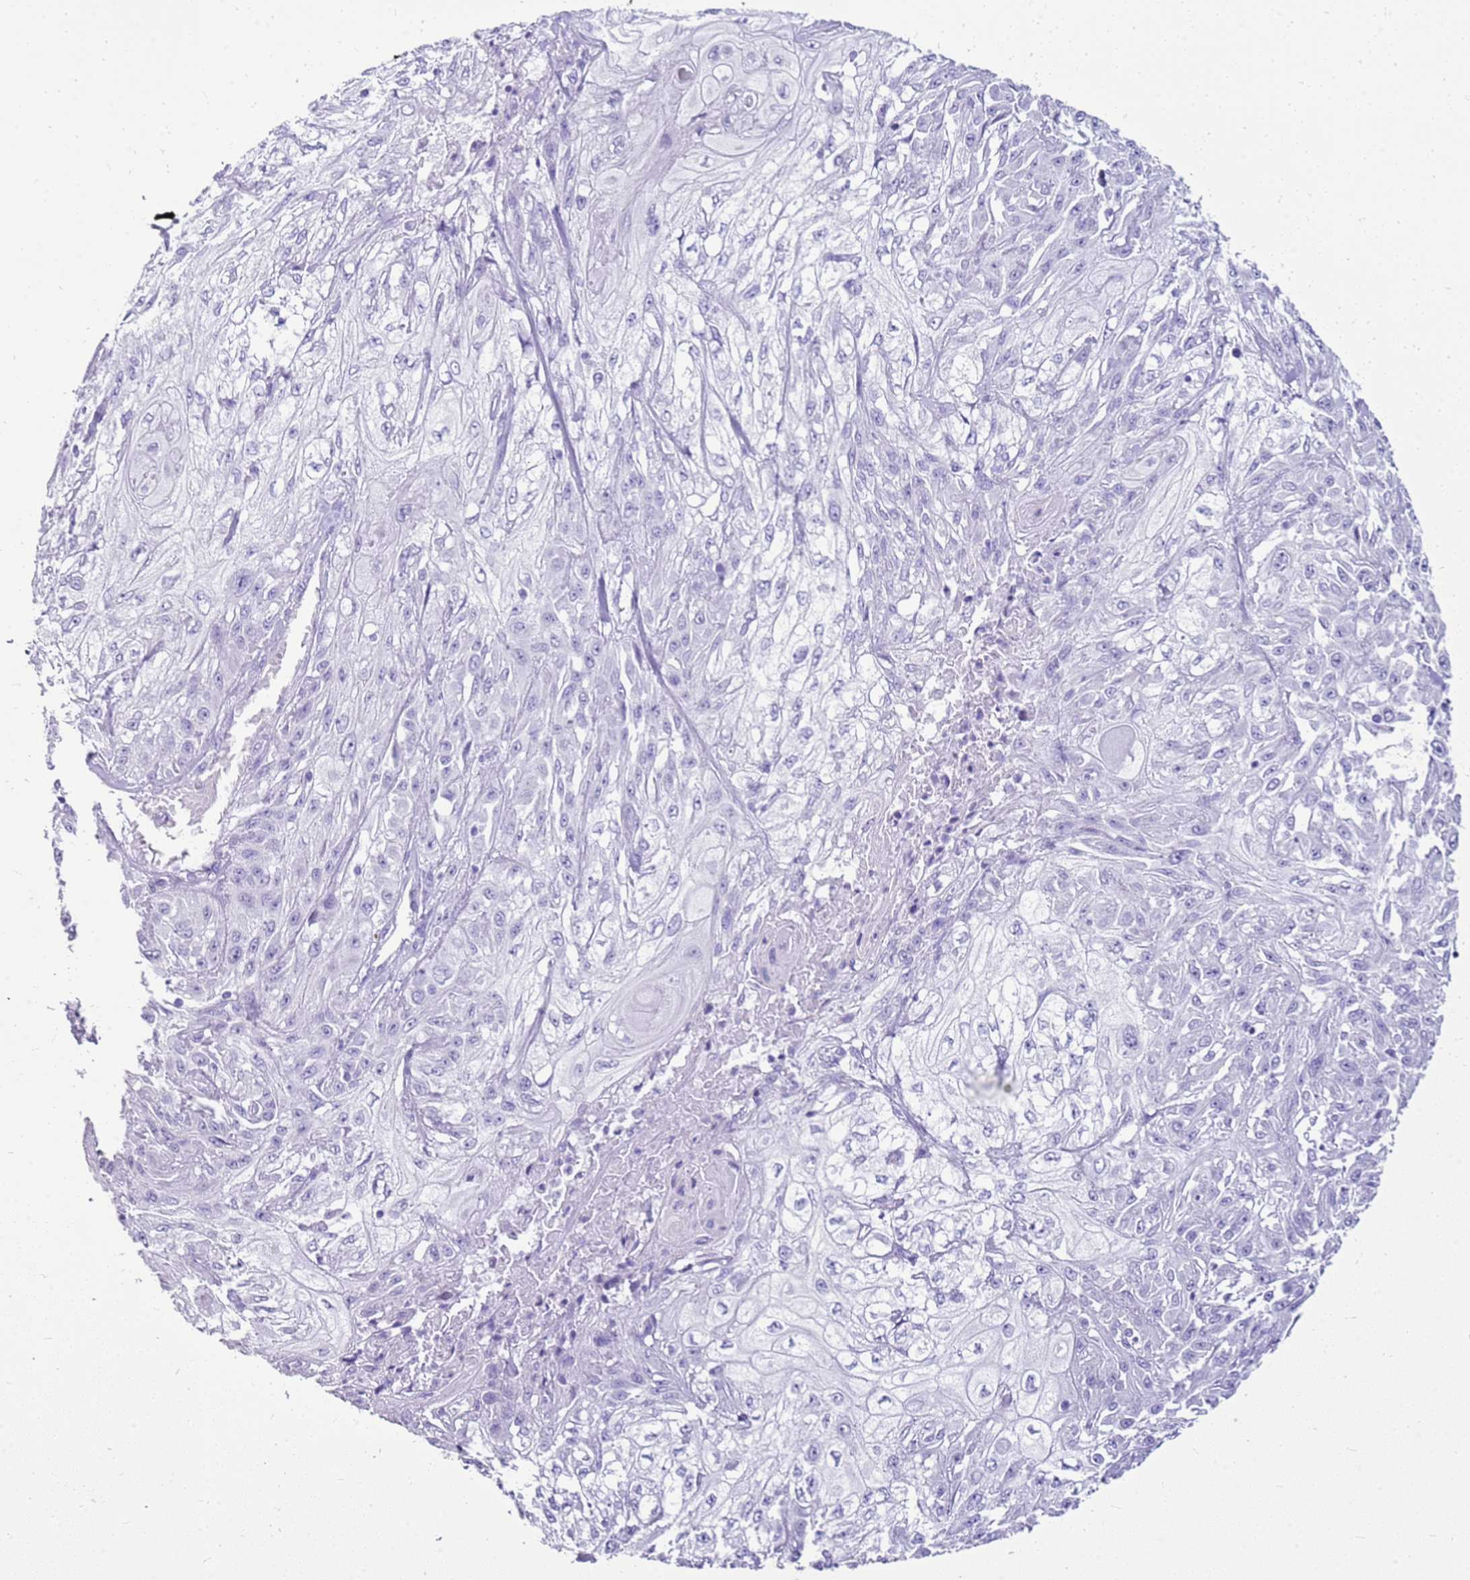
{"staining": {"intensity": "negative", "quantity": "none", "location": "none"}, "tissue": "skin cancer", "cell_type": "Tumor cells", "image_type": "cancer", "snomed": [{"axis": "morphology", "description": "Squamous cell carcinoma, NOS"}, {"axis": "morphology", "description": "Squamous cell carcinoma, metastatic, NOS"}, {"axis": "topography", "description": "Skin"}, {"axis": "topography", "description": "Lymph node"}], "caption": "This micrograph is of skin squamous cell carcinoma stained with IHC to label a protein in brown with the nuclei are counter-stained blue. There is no staining in tumor cells.", "gene": "CA8", "patient": {"sex": "male", "age": 75}}